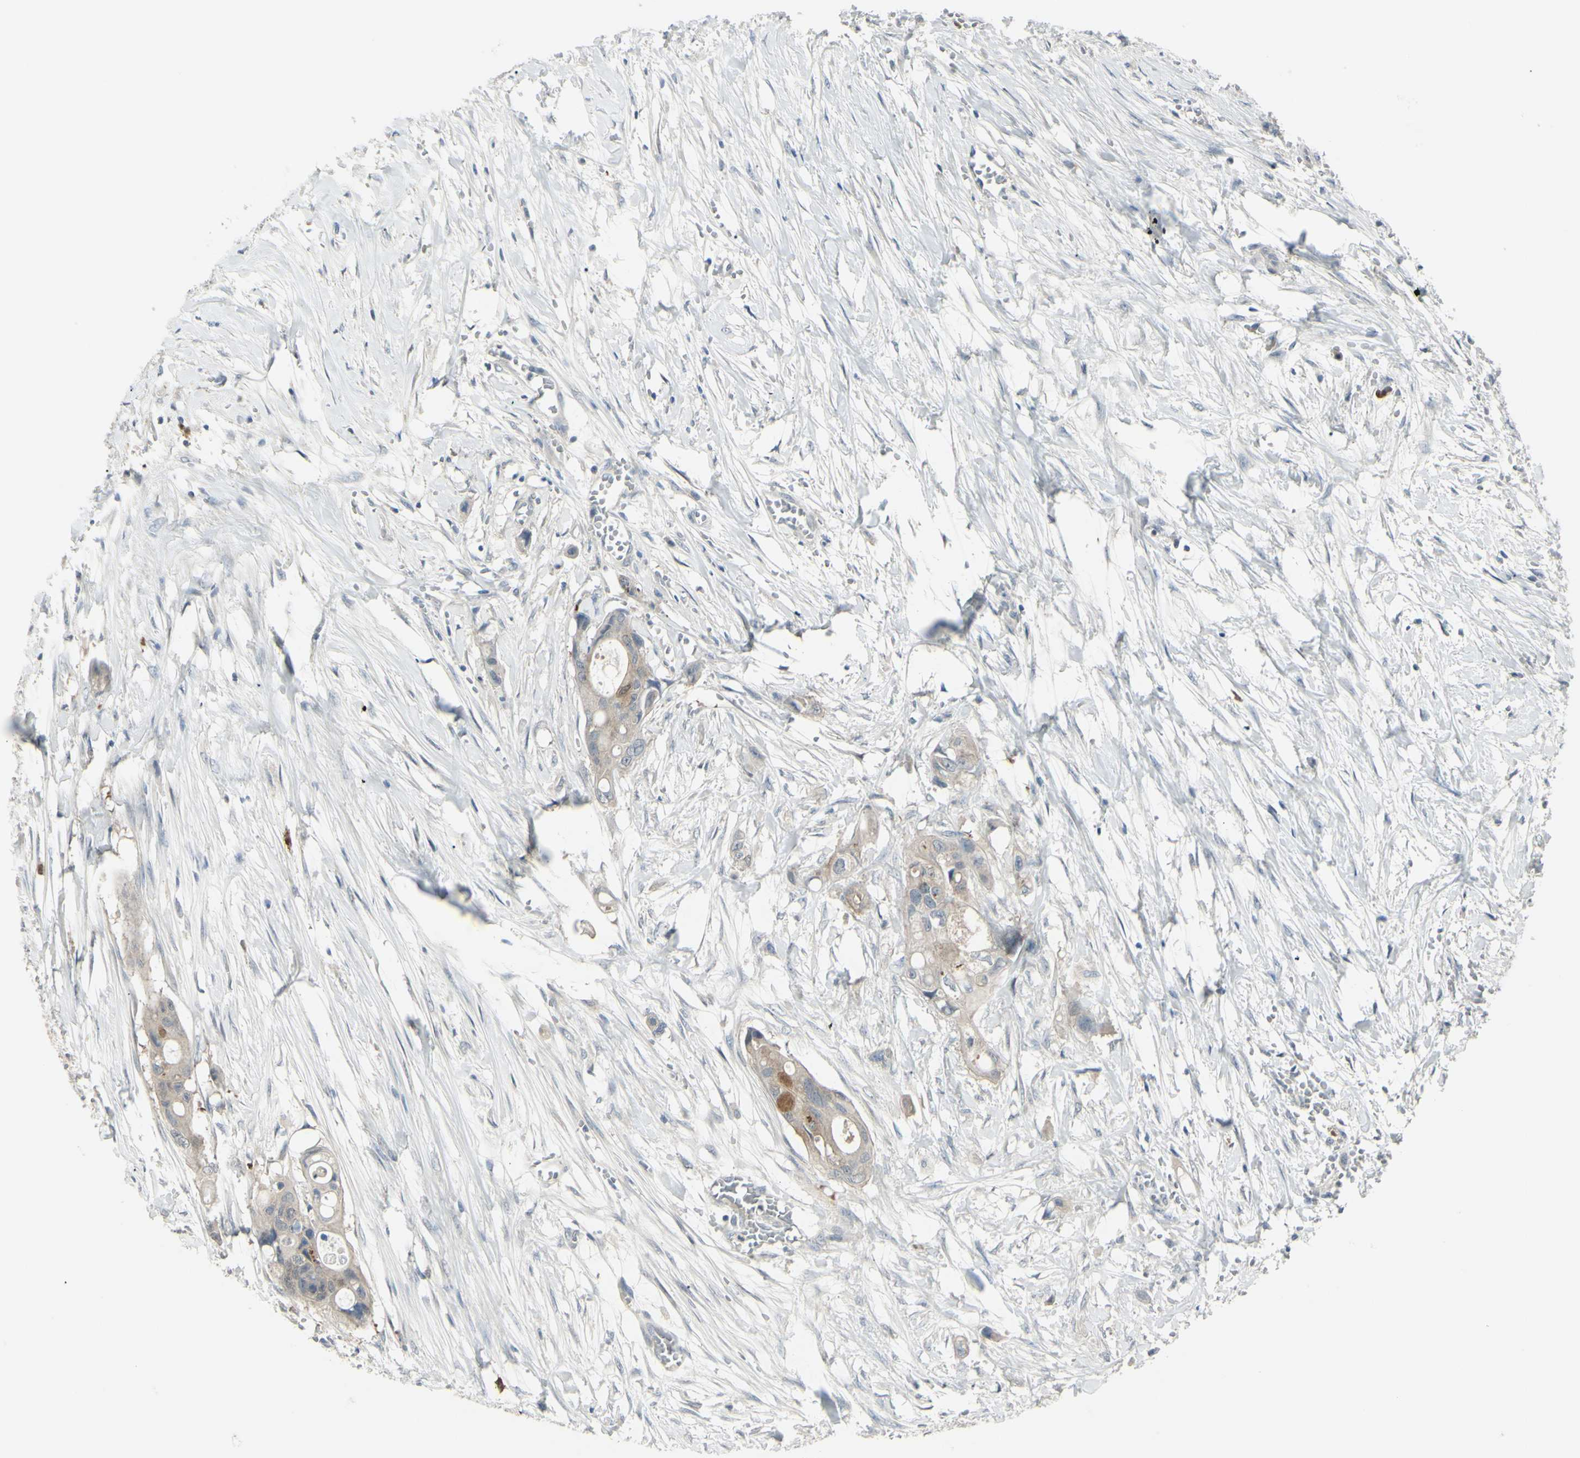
{"staining": {"intensity": "weak", "quantity": "<25%", "location": "cytoplasmic/membranous"}, "tissue": "colorectal cancer", "cell_type": "Tumor cells", "image_type": "cancer", "snomed": [{"axis": "morphology", "description": "Adenocarcinoma, NOS"}, {"axis": "topography", "description": "Colon"}], "caption": "Immunohistochemistry (IHC) photomicrograph of neoplastic tissue: human colorectal cancer (adenocarcinoma) stained with DAB (3,3'-diaminobenzidine) demonstrates no significant protein expression in tumor cells.", "gene": "ETNK1", "patient": {"sex": "female", "age": 57}}